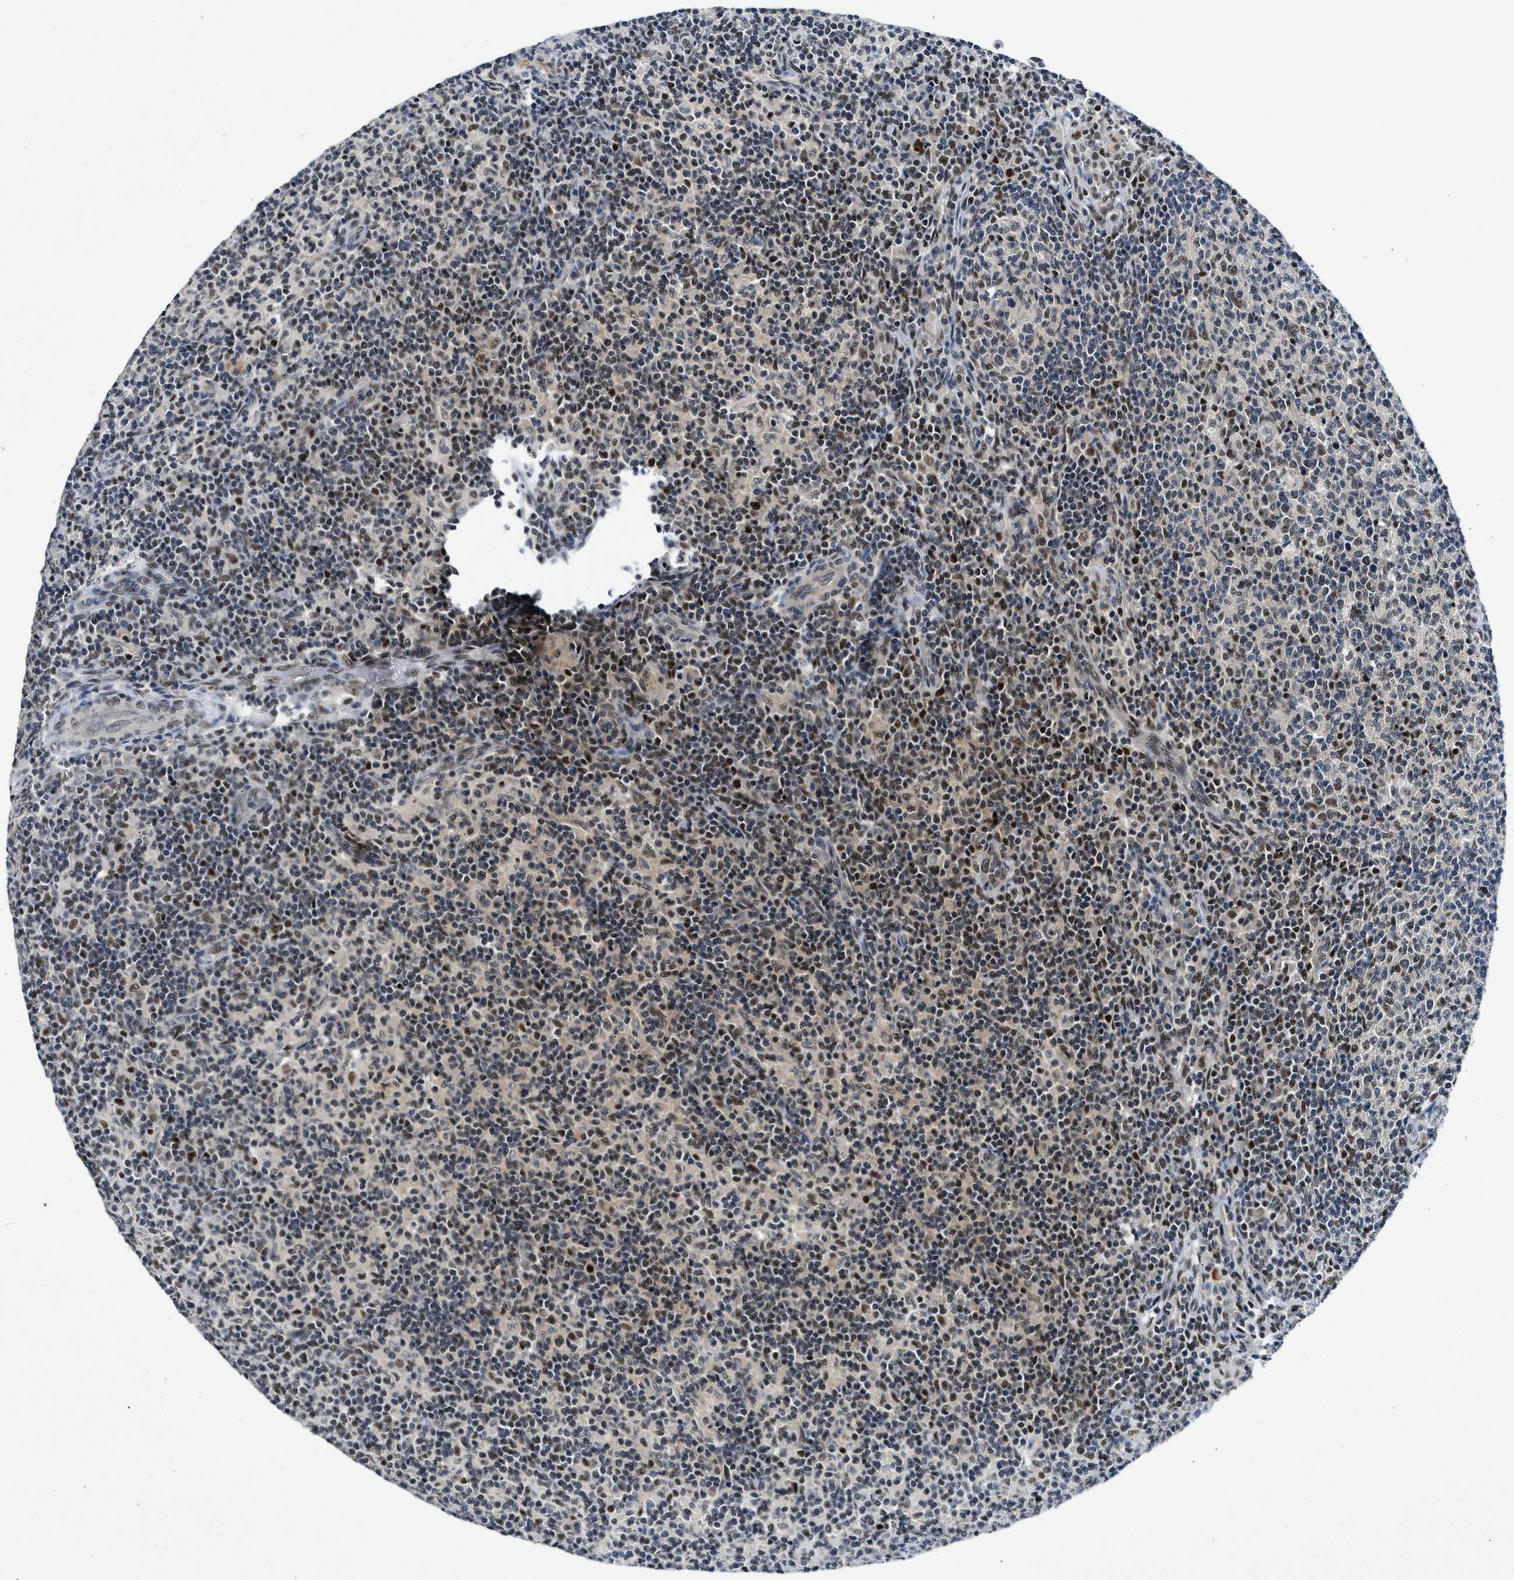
{"staining": {"intensity": "moderate", "quantity": "25%-75%", "location": "nuclear"}, "tissue": "lymph node", "cell_type": "Germinal center cells", "image_type": "normal", "snomed": [{"axis": "morphology", "description": "Normal tissue, NOS"}, {"axis": "morphology", "description": "Inflammation, NOS"}, {"axis": "topography", "description": "Lymph node"}], "caption": "The micrograph demonstrates staining of normal lymph node, revealing moderate nuclear protein positivity (brown color) within germinal center cells.", "gene": "NCOA1", "patient": {"sex": "male", "age": 55}}